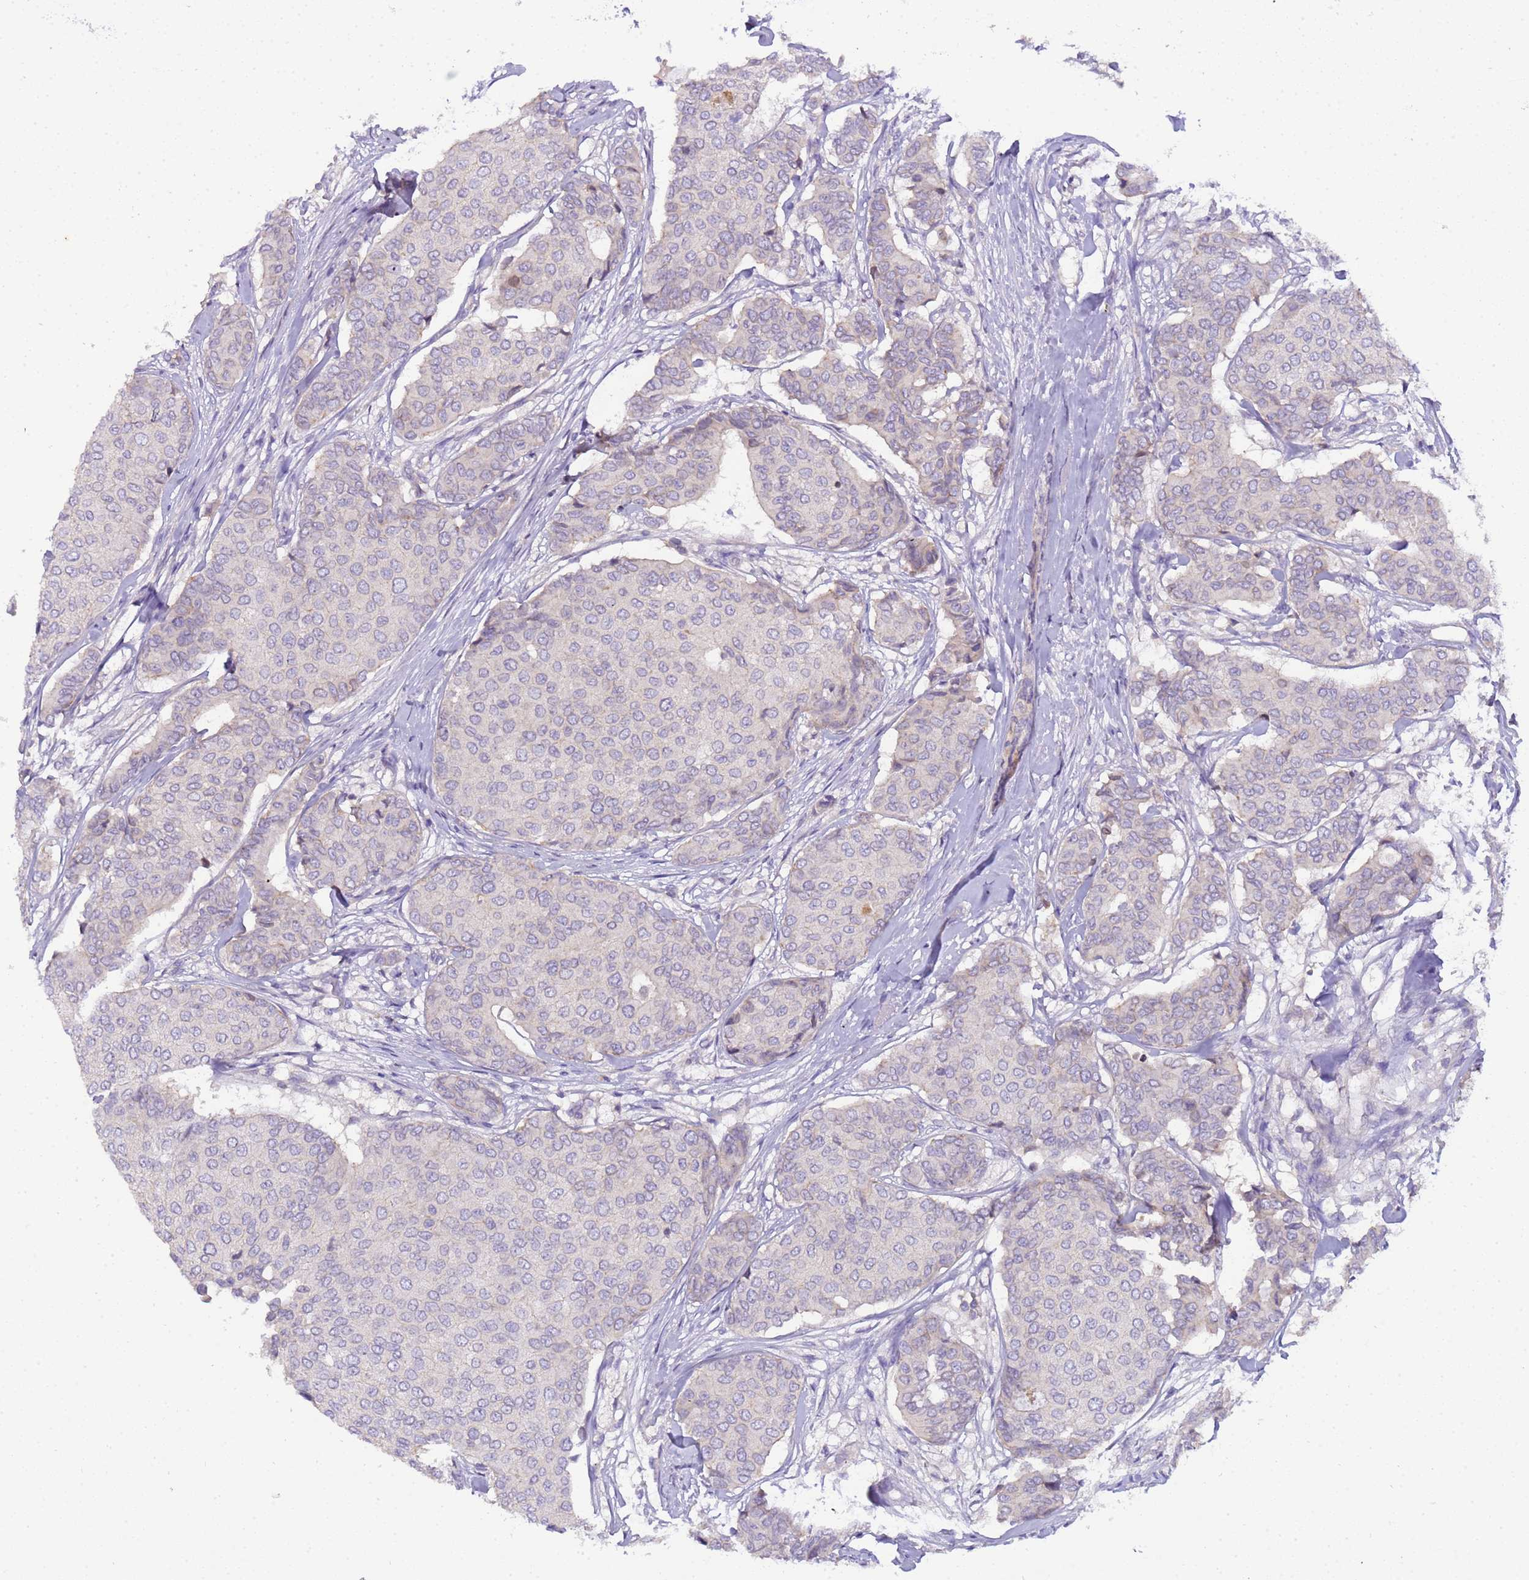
{"staining": {"intensity": "negative", "quantity": "none", "location": "none"}, "tissue": "breast cancer", "cell_type": "Tumor cells", "image_type": "cancer", "snomed": [{"axis": "morphology", "description": "Duct carcinoma"}, {"axis": "topography", "description": "Breast"}], "caption": "A high-resolution micrograph shows immunohistochemistry staining of breast cancer, which shows no significant expression in tumor cells. (Immunohistochemistry (ihc), brightfield microscopy, high magnification).", "gene": "PLCXD3", "patient": {"sex": "female", "age": 75}}